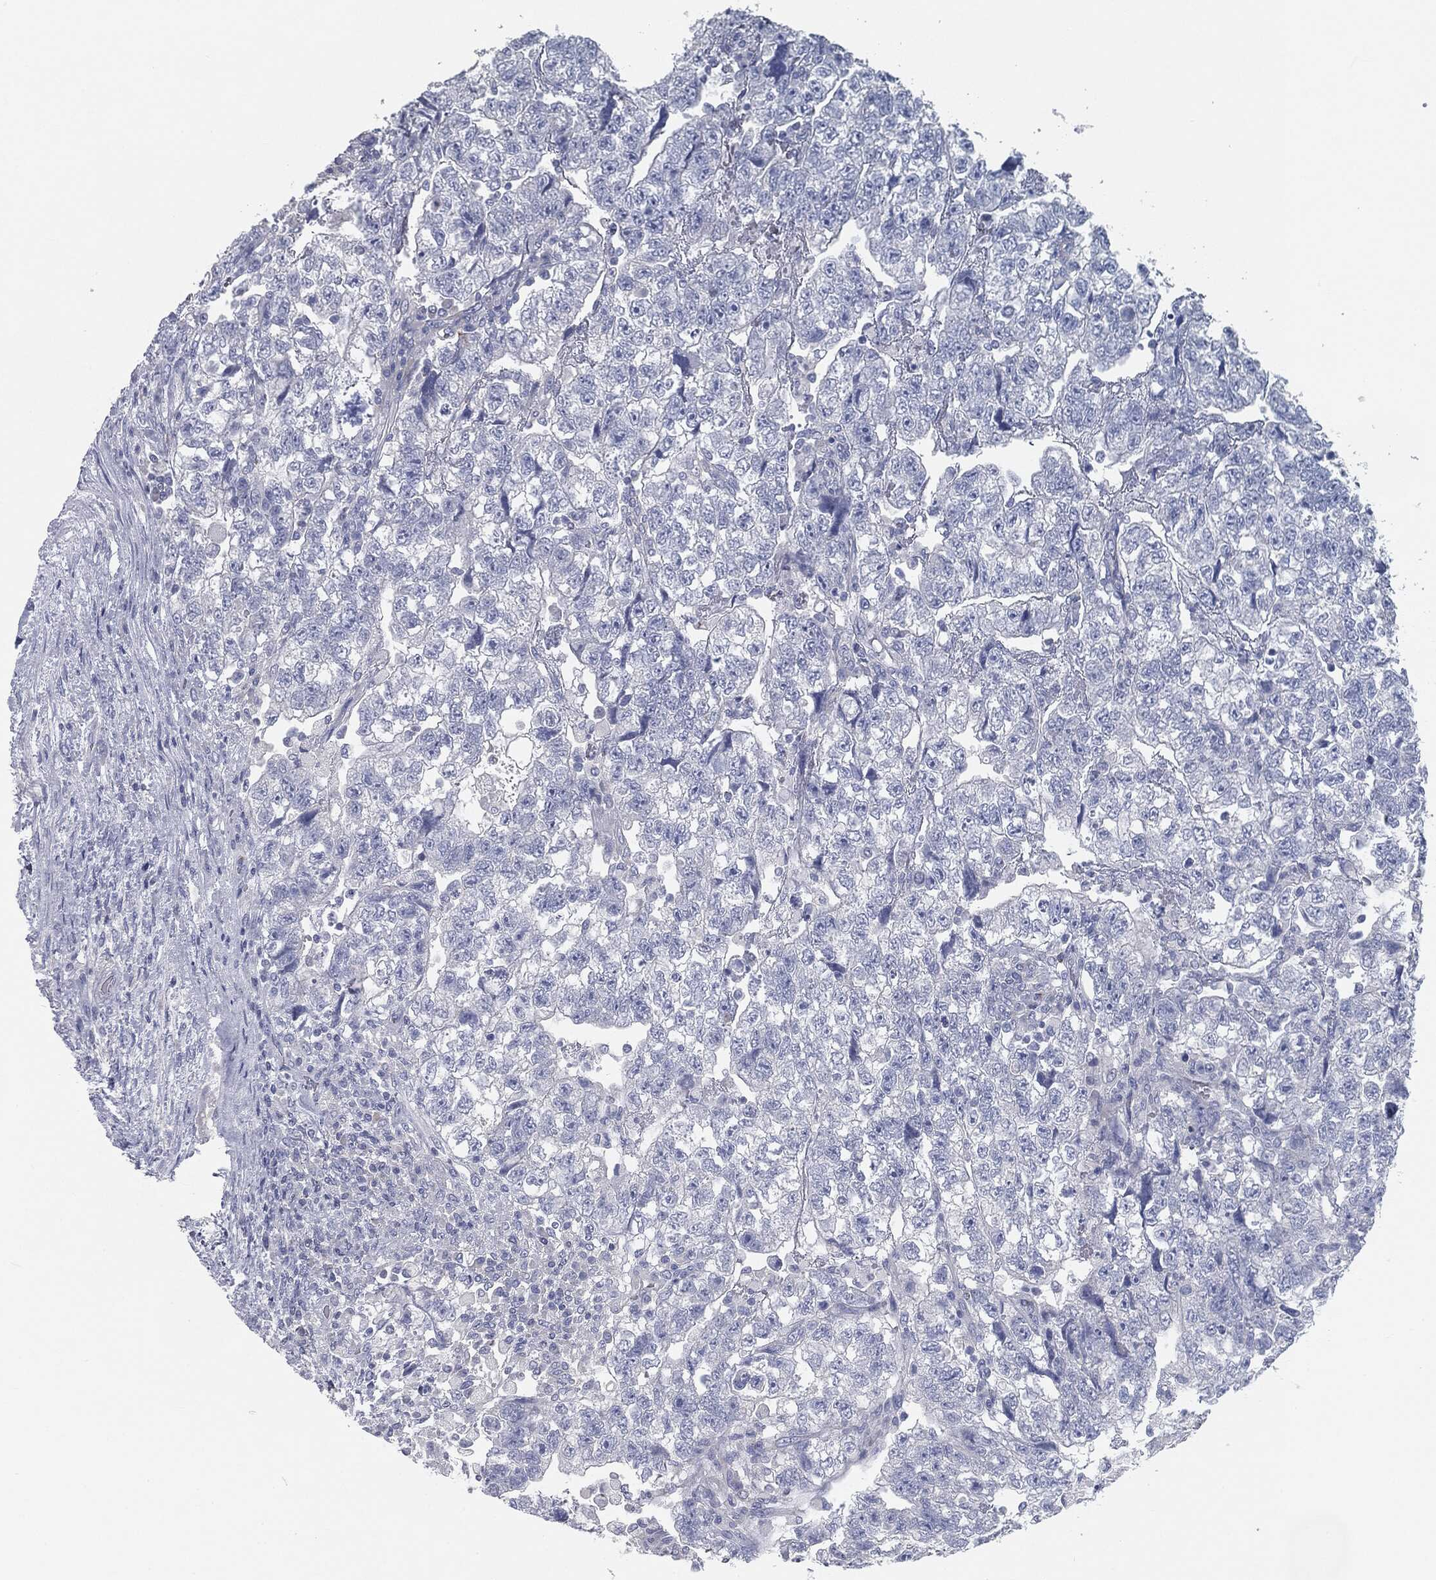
{"staining": {"intensity": "negative", "quantity": "none", "location": "none"}, "tissue": "testis cancer", "cell_type": "Tumor cells", "image_type": "cancer", "snomed": [{"axis": "morphology", "description": "Normal tissue, NOS"}, {"axis": "morphology", "description": "Carcinoma, Embryonal, NOS"}, {"axis": "topography", "description": "Testis"}], "caption": "This is a photomicrograph of immunohistochemistry (IHC) staining of testis embryonal carcinoma, which shows no staining in tumor cells.", "gene": "CAV3", "patient": {"sex": "male", "age": 36}}